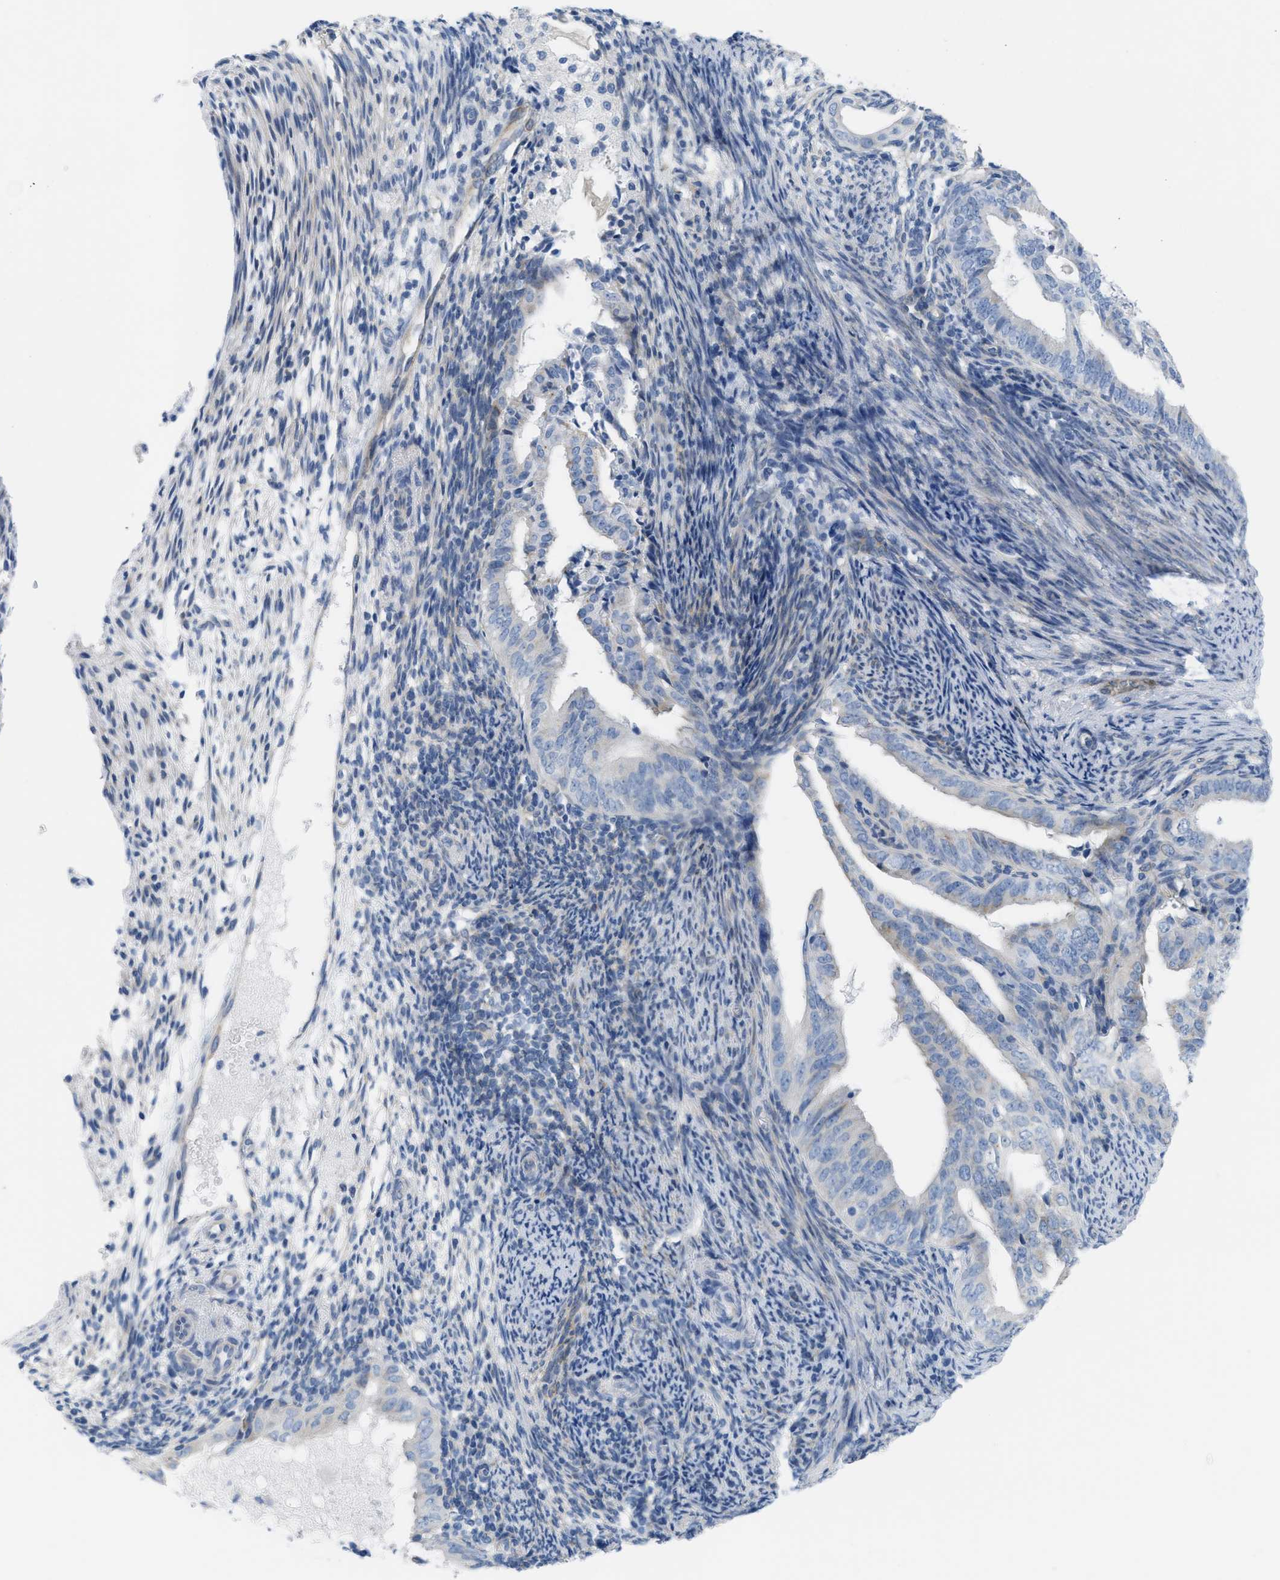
{"staining": {"intensity": "negative", "quantity": "none", "location": "none"}, "tissue": "endometrial cancer", "cell_type": "Tumor cells", "image_type": "cancer", "snomed": [{"axis": "morphology", "description": "Adenocarcinoma, NOS"}, {"axis": "topography", "description": "Endometrium"}], "caption": "Protein analysis of endometrial cancer shows no significant positivity in tumor cells.", "gene": "ASGR1", "patient": {"sex": "female", "age": 58}}